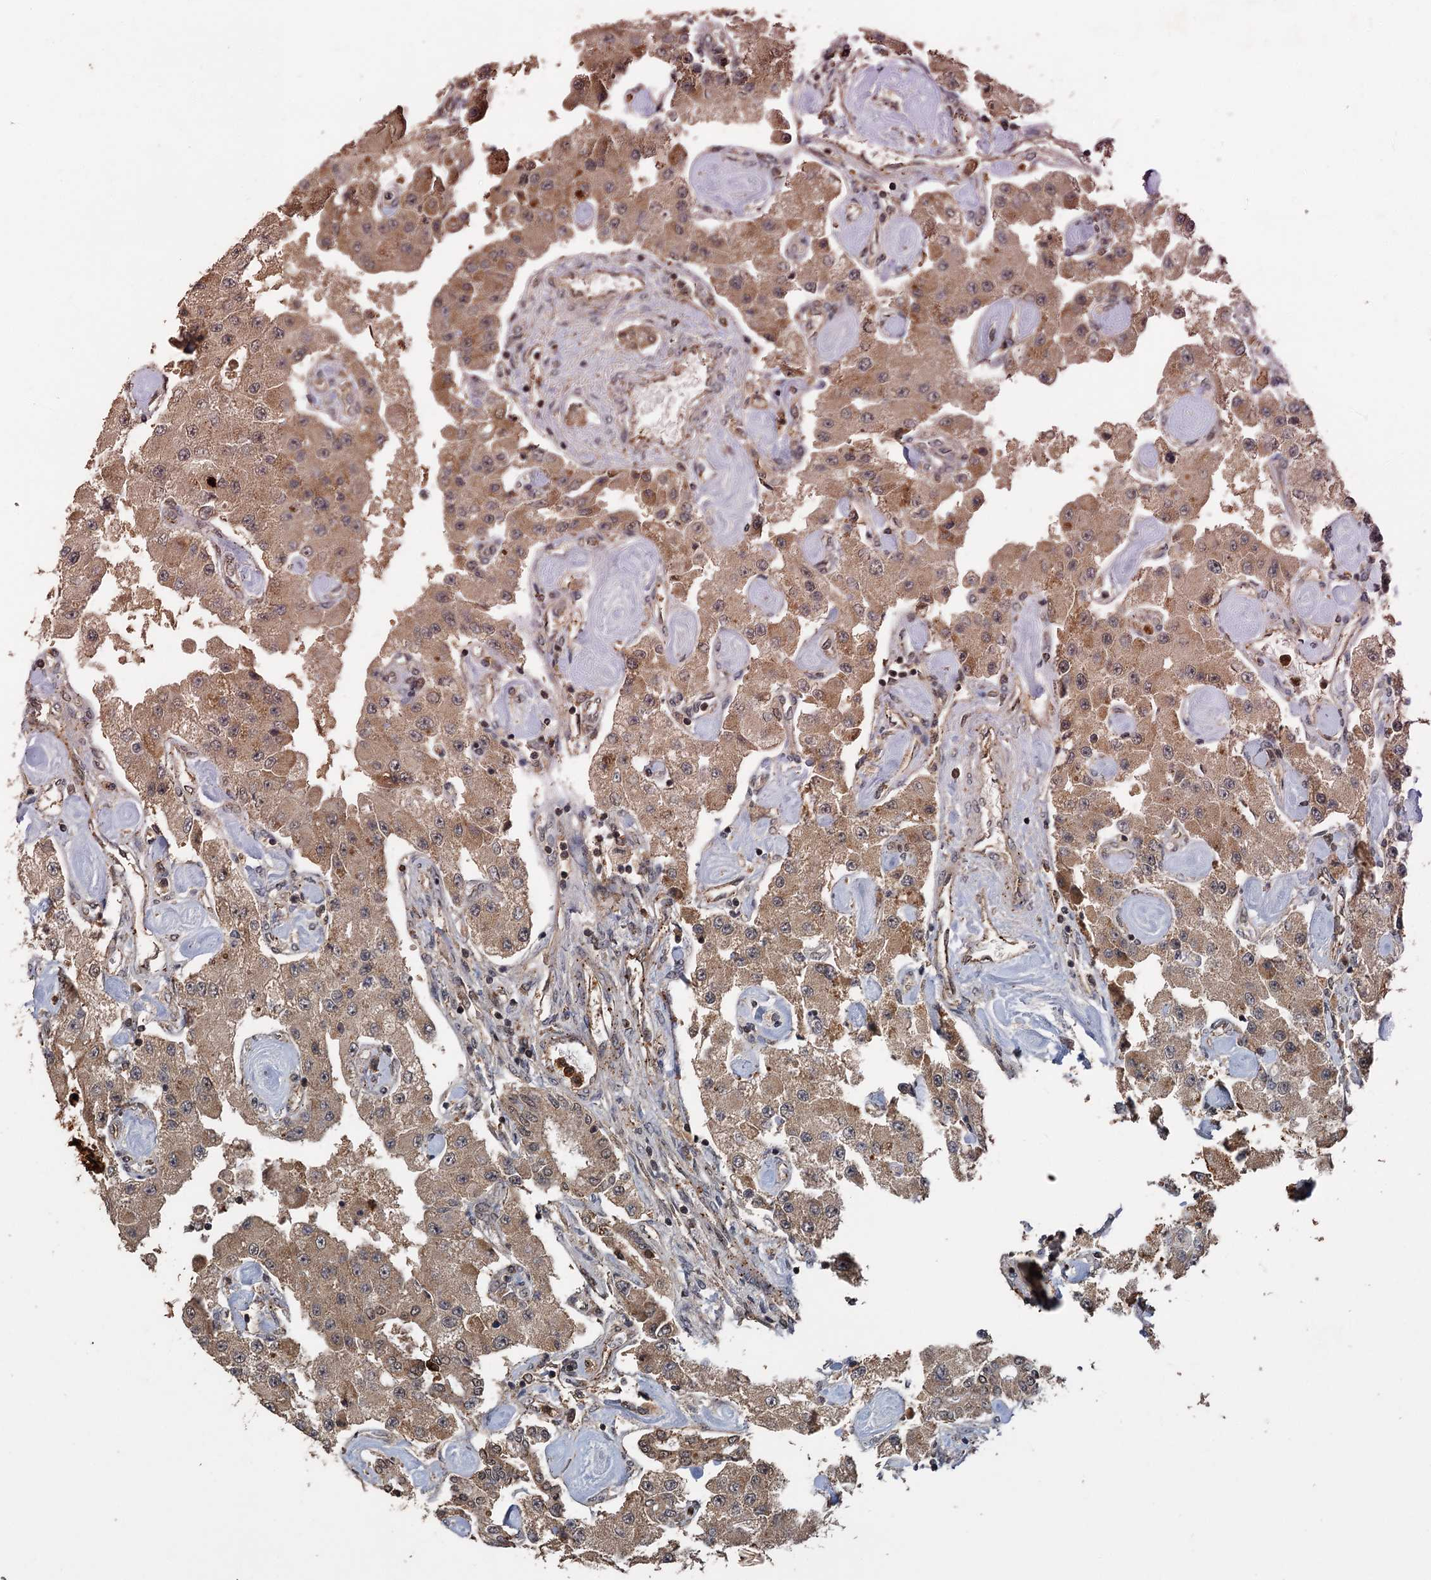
{"staining": {"intensity": "moderate", "quantity": ">75%", "location": "cytoplasmic/membranous,nuclear"}, "tissue": "carcinoid", "cell_type": "Tumor cells", "image_type": "cancer", "snomed": [{"axis": "morphology", "description": "Carcinoid, malignant, NOS"}, {"axis": "topography", "description": "Pancreas"}], "caption": "DAB (3,3'-diaminobenzidine) immunohistochemical staining of human carcinoid reveals moderate cytoplasmic/membranous and nuclear protein staining in approximately >75% of tumor cells.", "gene": "KANSL2", "patient": {"sex": "male", "age": 41}}